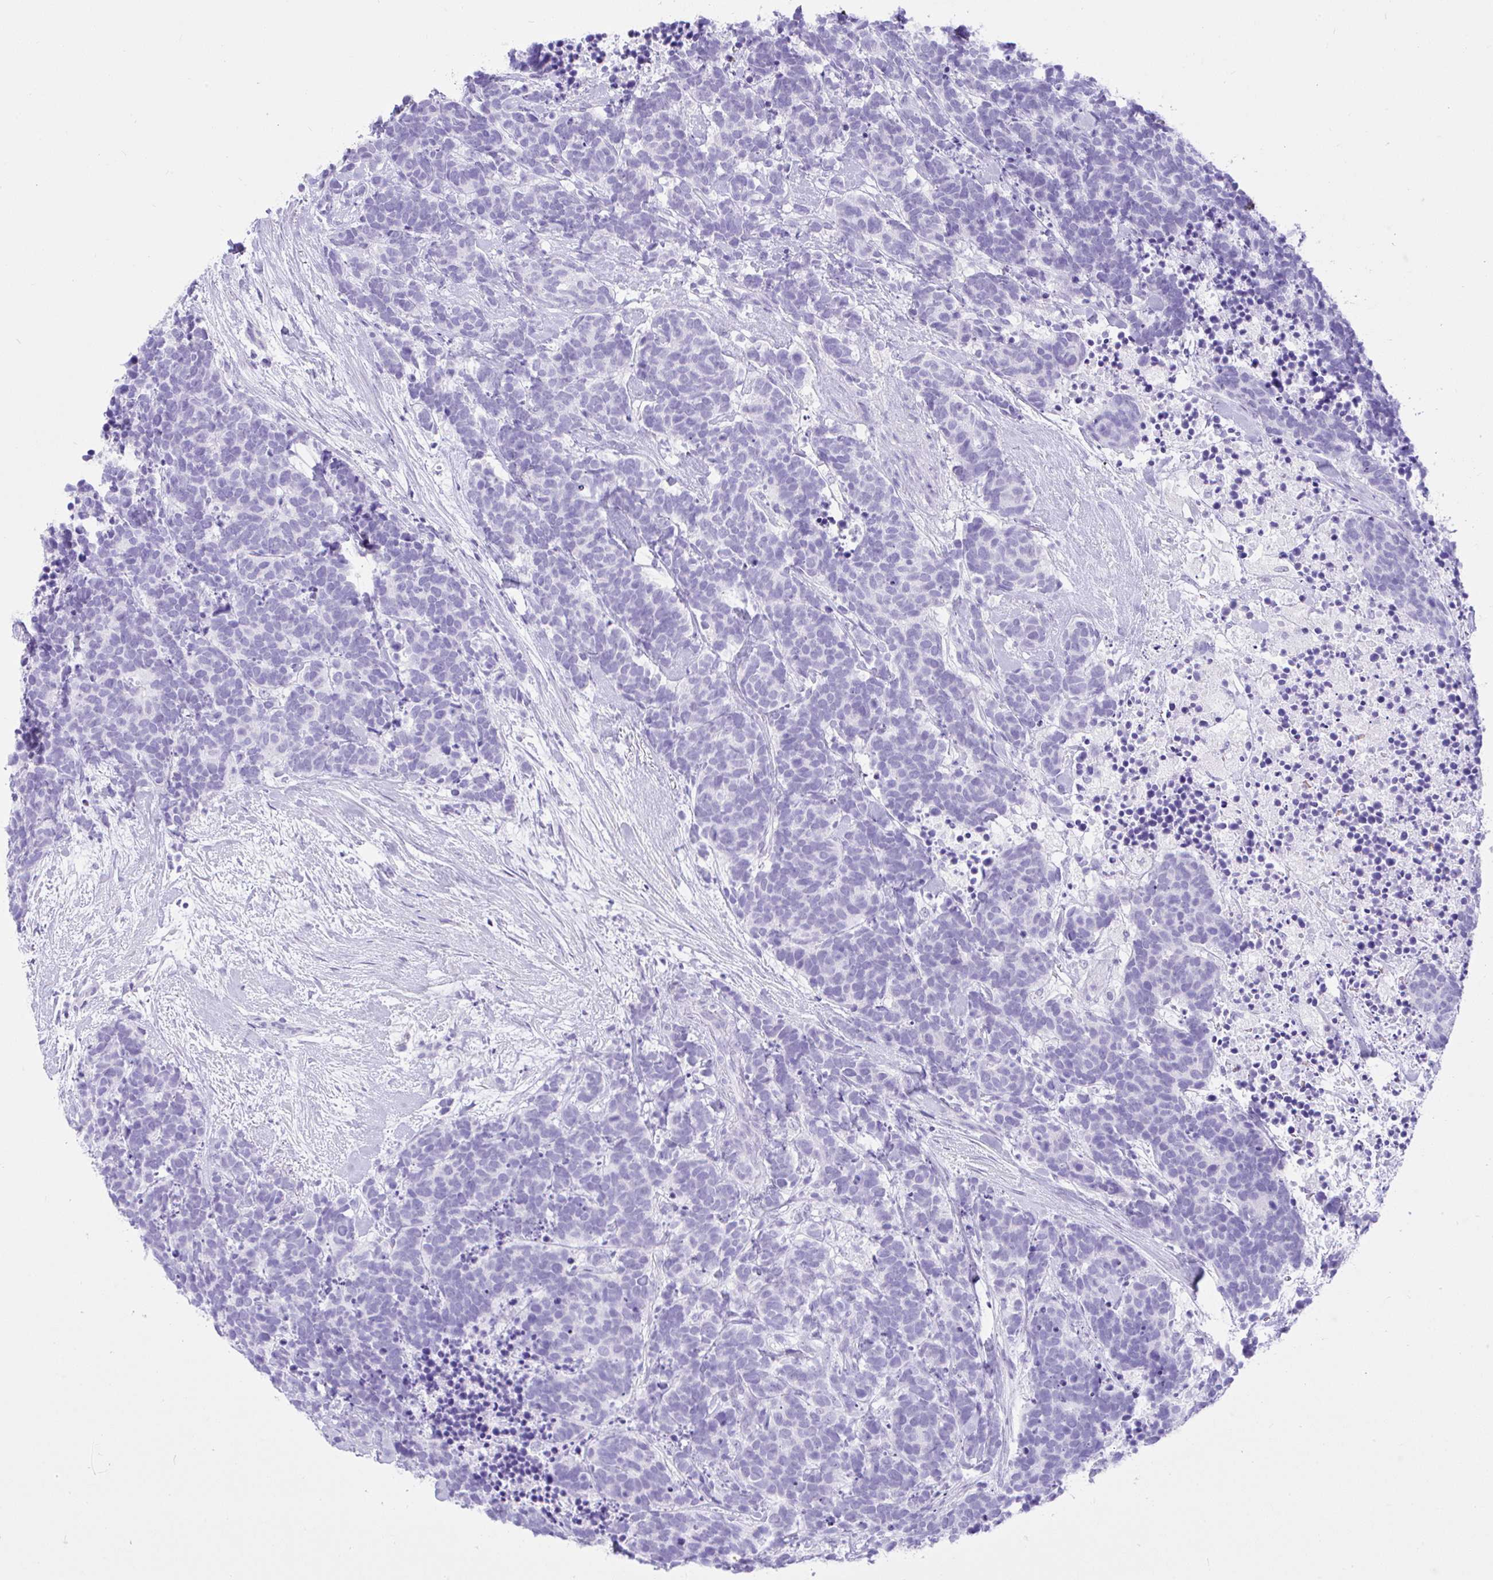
{"staining": {"intensity": "negative", "quantity": "none", "location": "none"}, "tissue": "carcinoid", "cell_type": "Tumor cells", "image_type": "cancer", "snomed": [{"axis": "morphology", "description": "Carcinoma, NOS"}, {"axis": "morphology", "description": "Carcinoid, malignant, NOS"}, {"axis": "topography", "description": "Prostate"}], "caption": "A high-resolution histopathology image shows immunohistochemistry (IHC) staining of carcinoid, which demonstrates no significant expression in tumor cells.", "gene": "SEL1L2", "patient": {"sex": "male", "age": 57}}